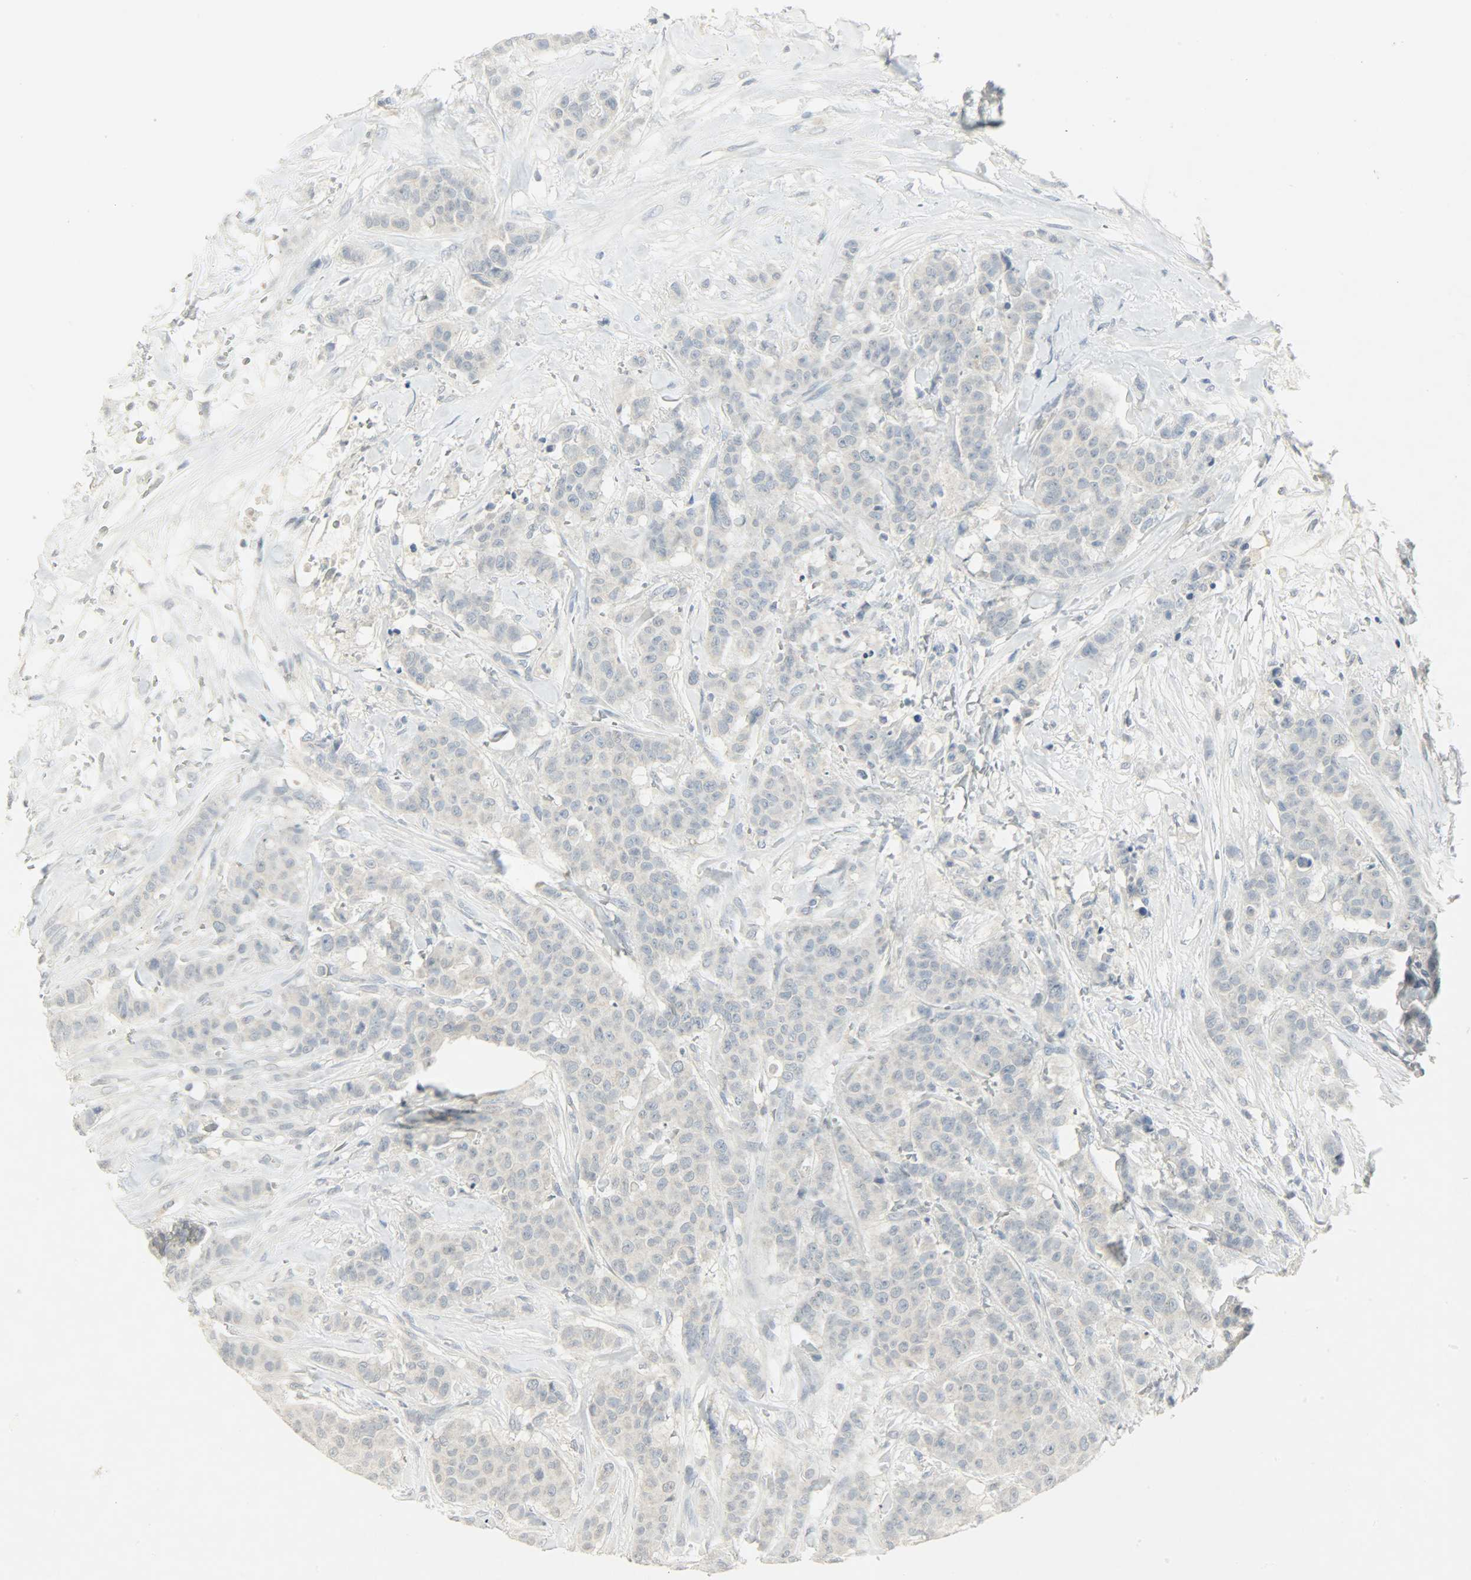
{"staining": {"intensity": "negative", "quantity": "none", "location": "none"}, "tissue": "breast cancer", "cell_type": "Tumor cells", "image_type": "cancer", "snomed": [{"axis": "morphology", "description": "Duct carcinoma"}, {"axis": "topography", "description": "Breast"}], "caption": "Immunohistochemistry of human breast intraductal carcinoma reveals no expression in tumor cells.", "gene": "CAMK4", "patient": {"sex": "female", "age": 40}}